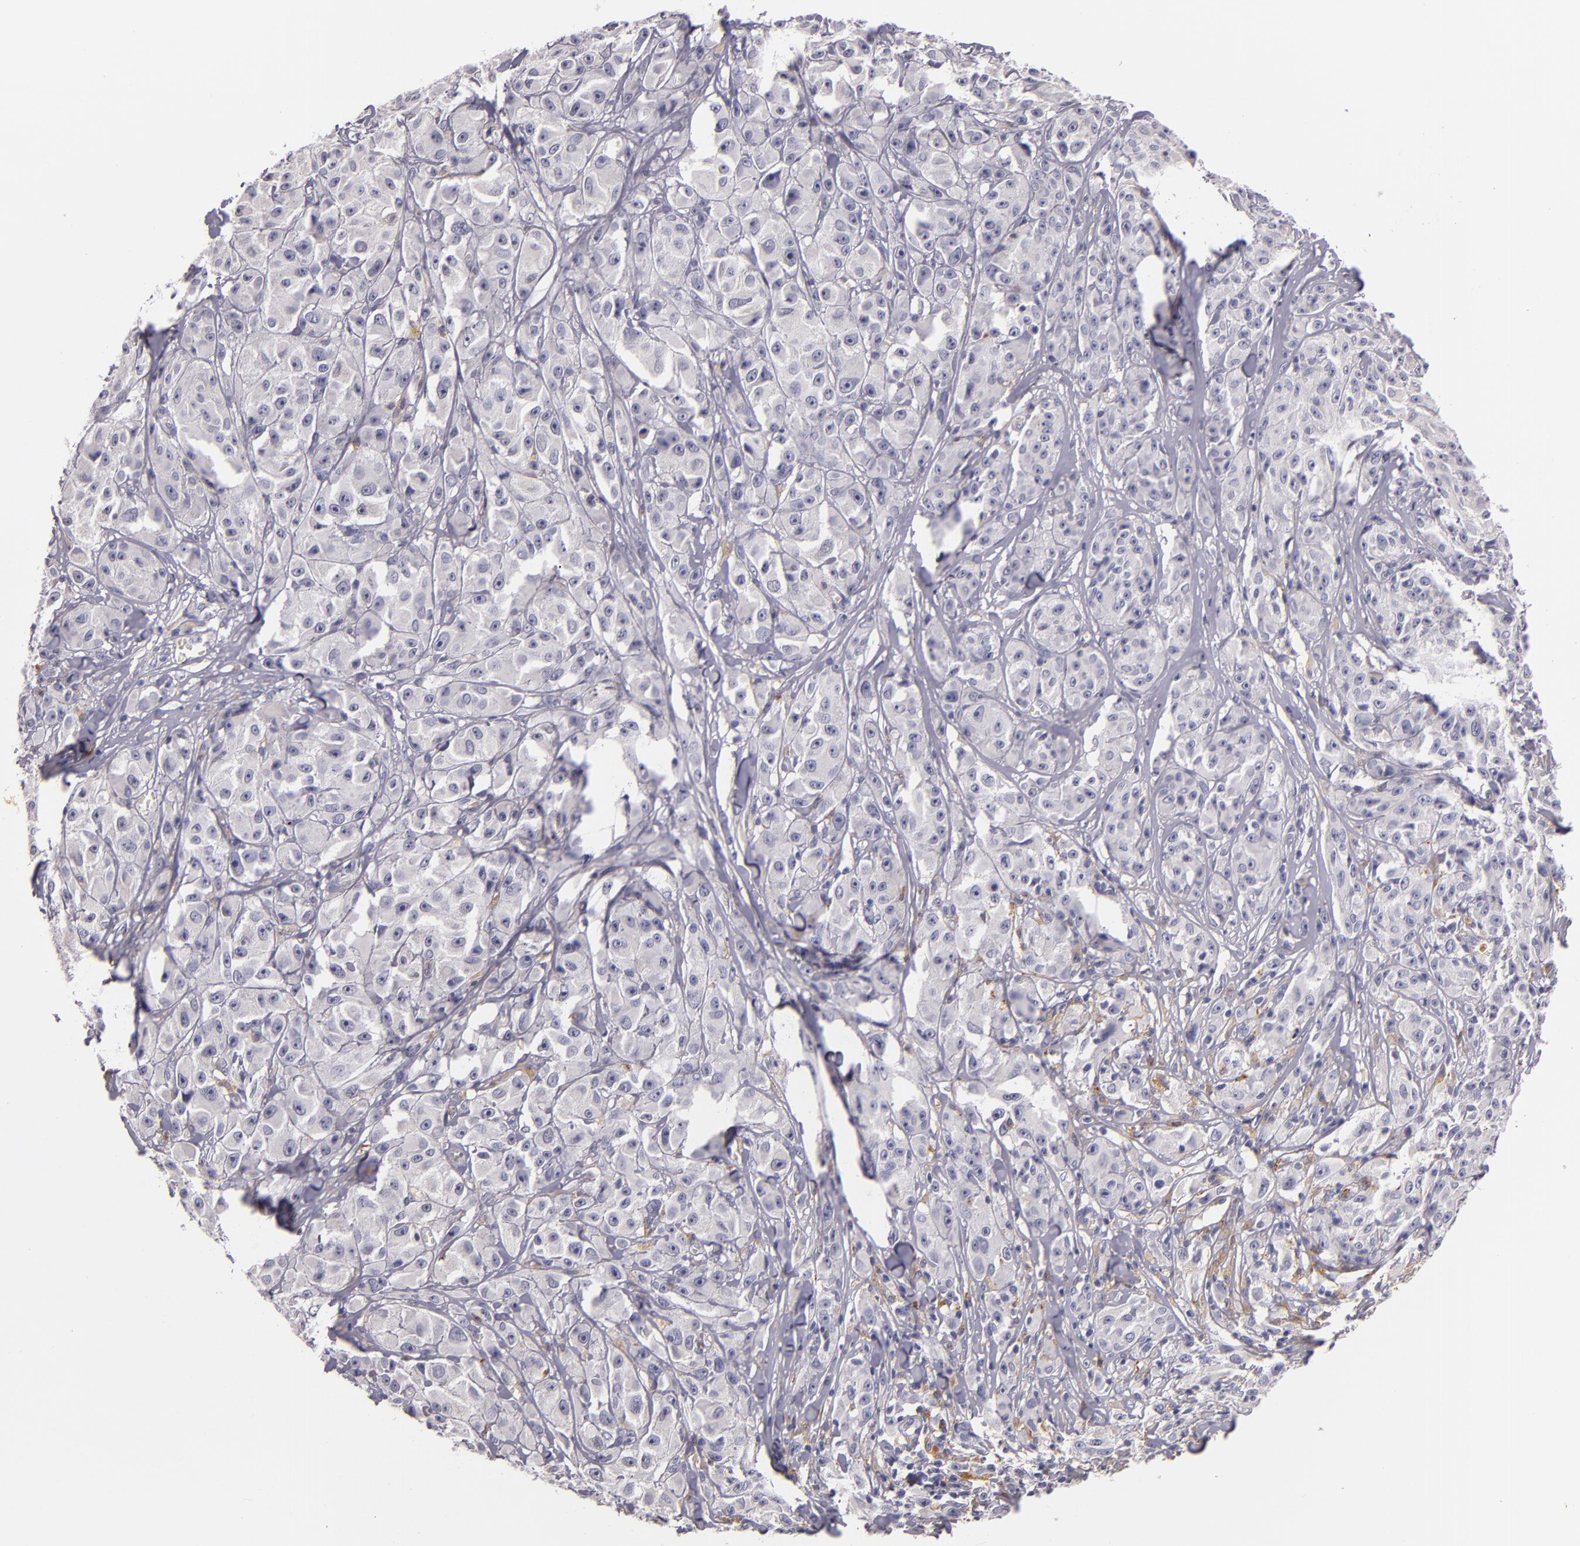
{"staining": {"intensity": "weak", "quantity": "<25%", "location": "cytoplasmic/membranous"}, "tissue": "melanoma", "cell_type": "Tumor cells", "image_type": "cancer", "snomed": [{"axis": "morphology", "description": "Malignant melanoma, NOS"}, {"axis": "topography", "description": "Skin"}], "caption": "An image of malignant melanoma stained for a protein displays no brown staining in tumor cells. (Brightfield microscopy of DAB (3,3'-diaminobenzidine) immunohistochemistry at high magnification).", "gene": "TLR8", "patient": {"sex": "male", "age": 56}}